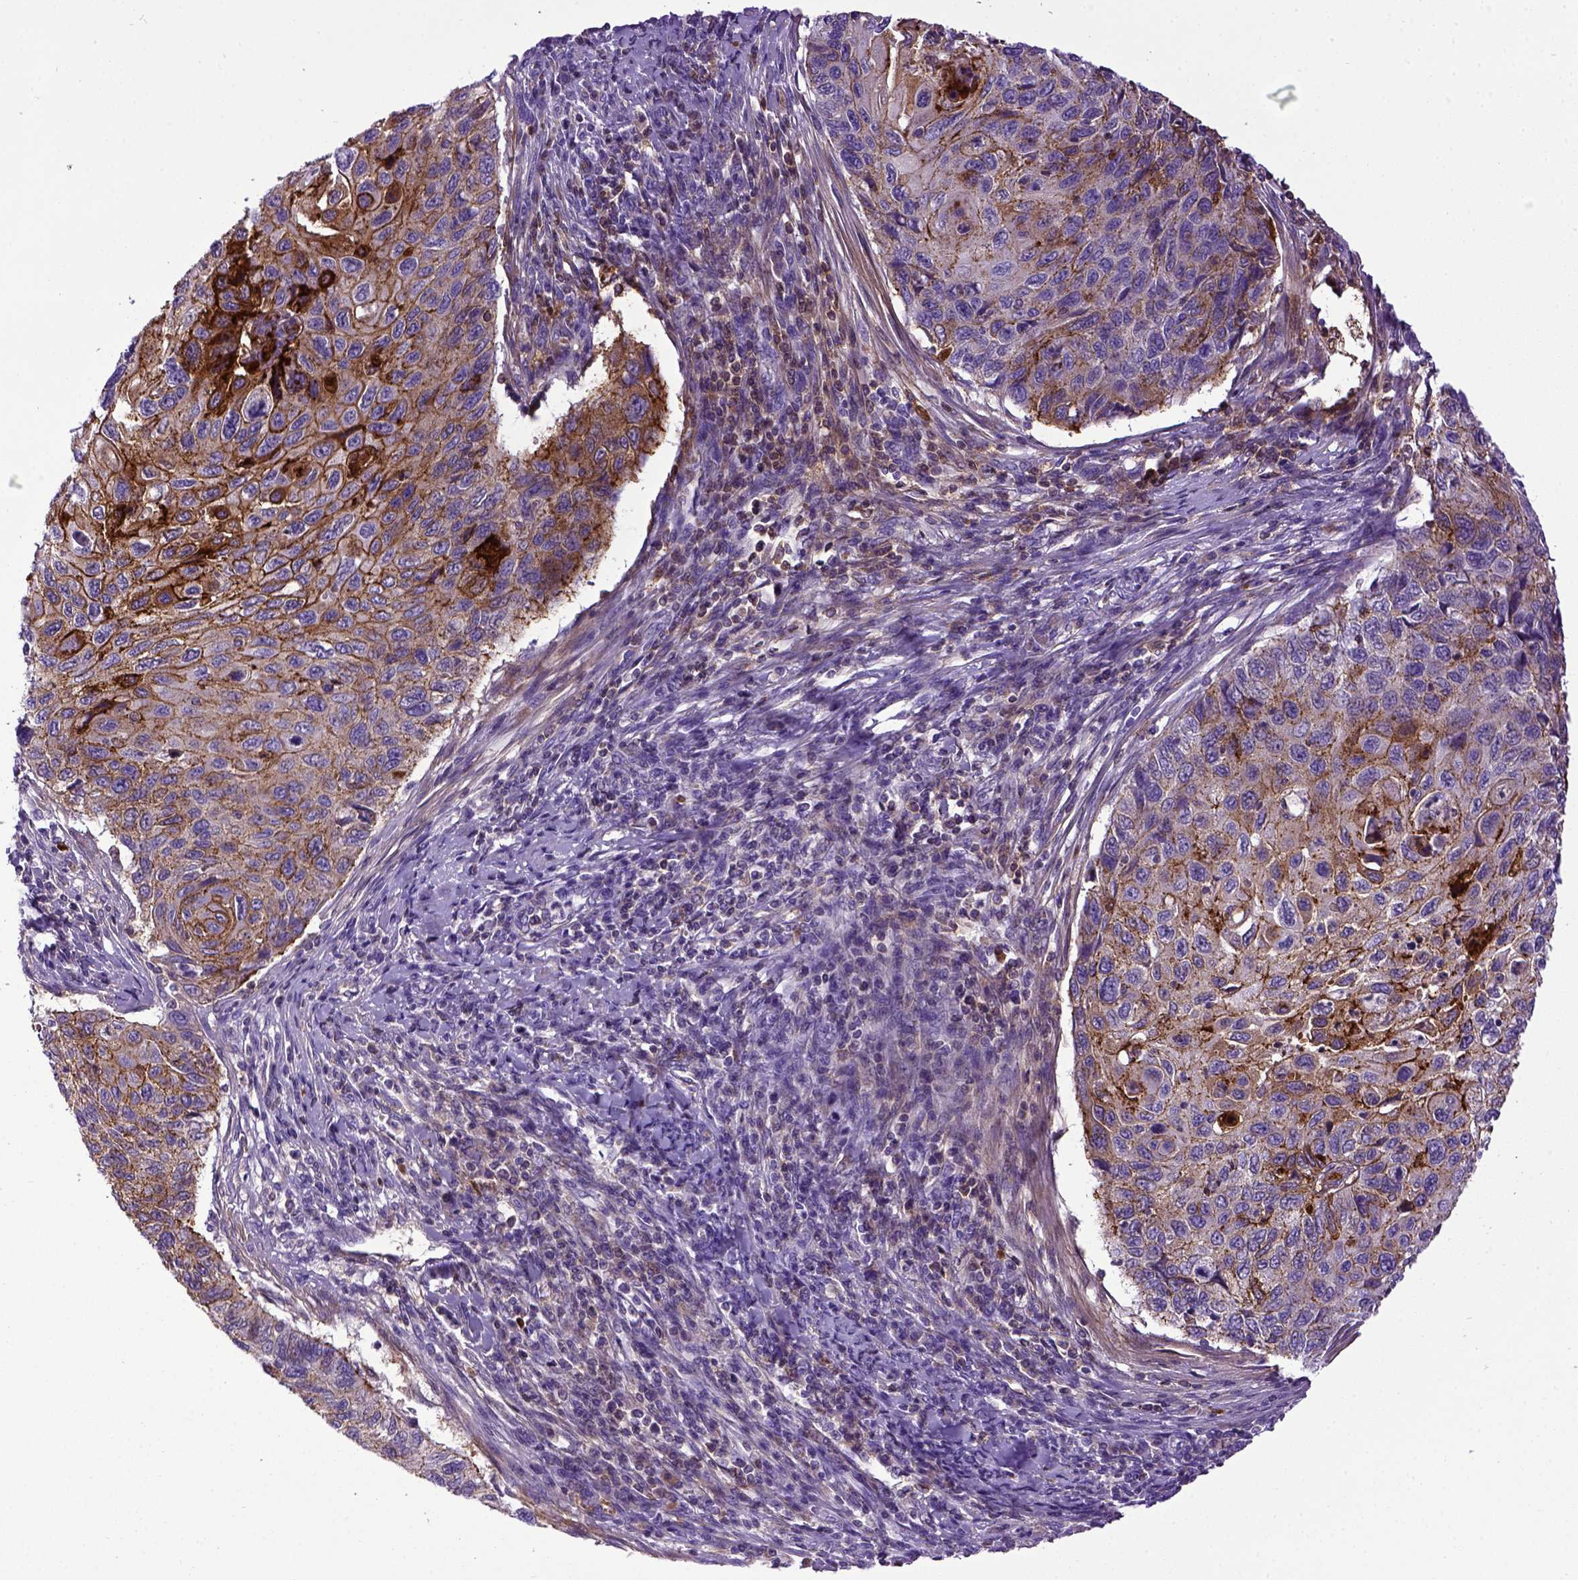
{"staining": {"intensity": "moderate", "quantity": ">75%", "location": "cytoplasmic/membranous"}, "tissue": "cervical cancer", "cell_type": "Tumor cells", "image_type": "cancer", "snomed": [{"axis": "morphology", "description": "Squamous cell carcinoma, NOS"}, {"axis": "topography", "description": "Cervix"}], "caption": "Immunohistochemistry histopathology image of squamous cell carcinoma (cervical) stained for a protein (brown), which exhibits medium levels of moderate cytoplasmic/membranous expression in about >75% of tumor cells.", "gene": "CDH1", "patient": {"sex": "female", "age": 70}}